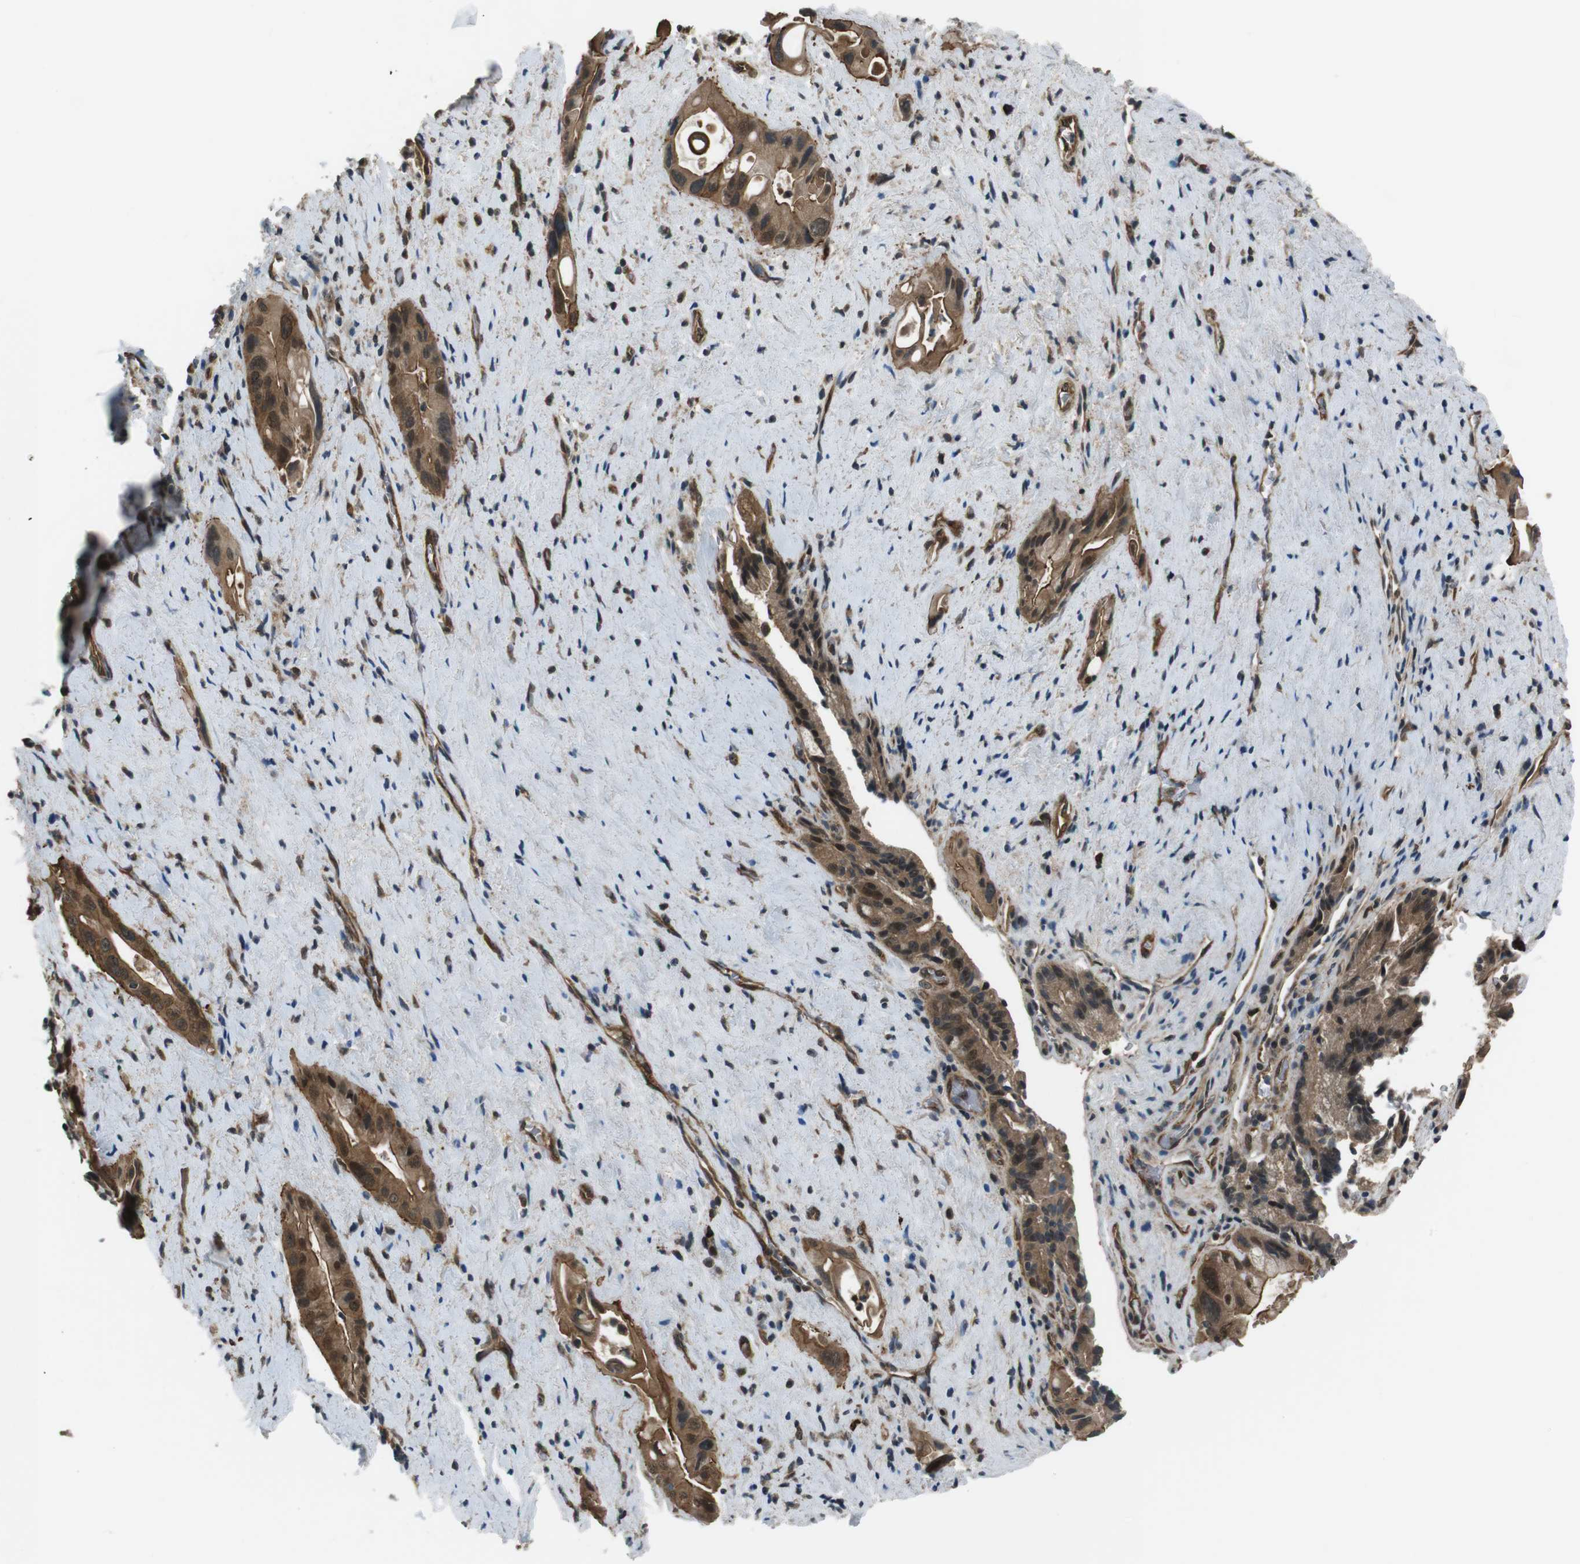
{"staining": {"intensity": "strong", "quantity": ">75%", "location": "cytoplasmic/membranous,nuclear"}, "tissue": "pancreatic cancer", "cell_type": "Tumor cells", "image_type": "cancer", "snomed": [{"axis": "morphology", "description": "Adenocarcinoma, NOS"}, {"axis": "topography", "description": "Pancreas"}], "caption": "Protein staining by IHC exhibits strong cytoplasmic/membranous and nuclear staining in about >75% of tumor cells in pancreatic cancer (adenocarcinoma). (IHC, brightfield microscopy, high magnification).", "gene": "TIAM2", "patient": {"sex": "male", "age": 77}}